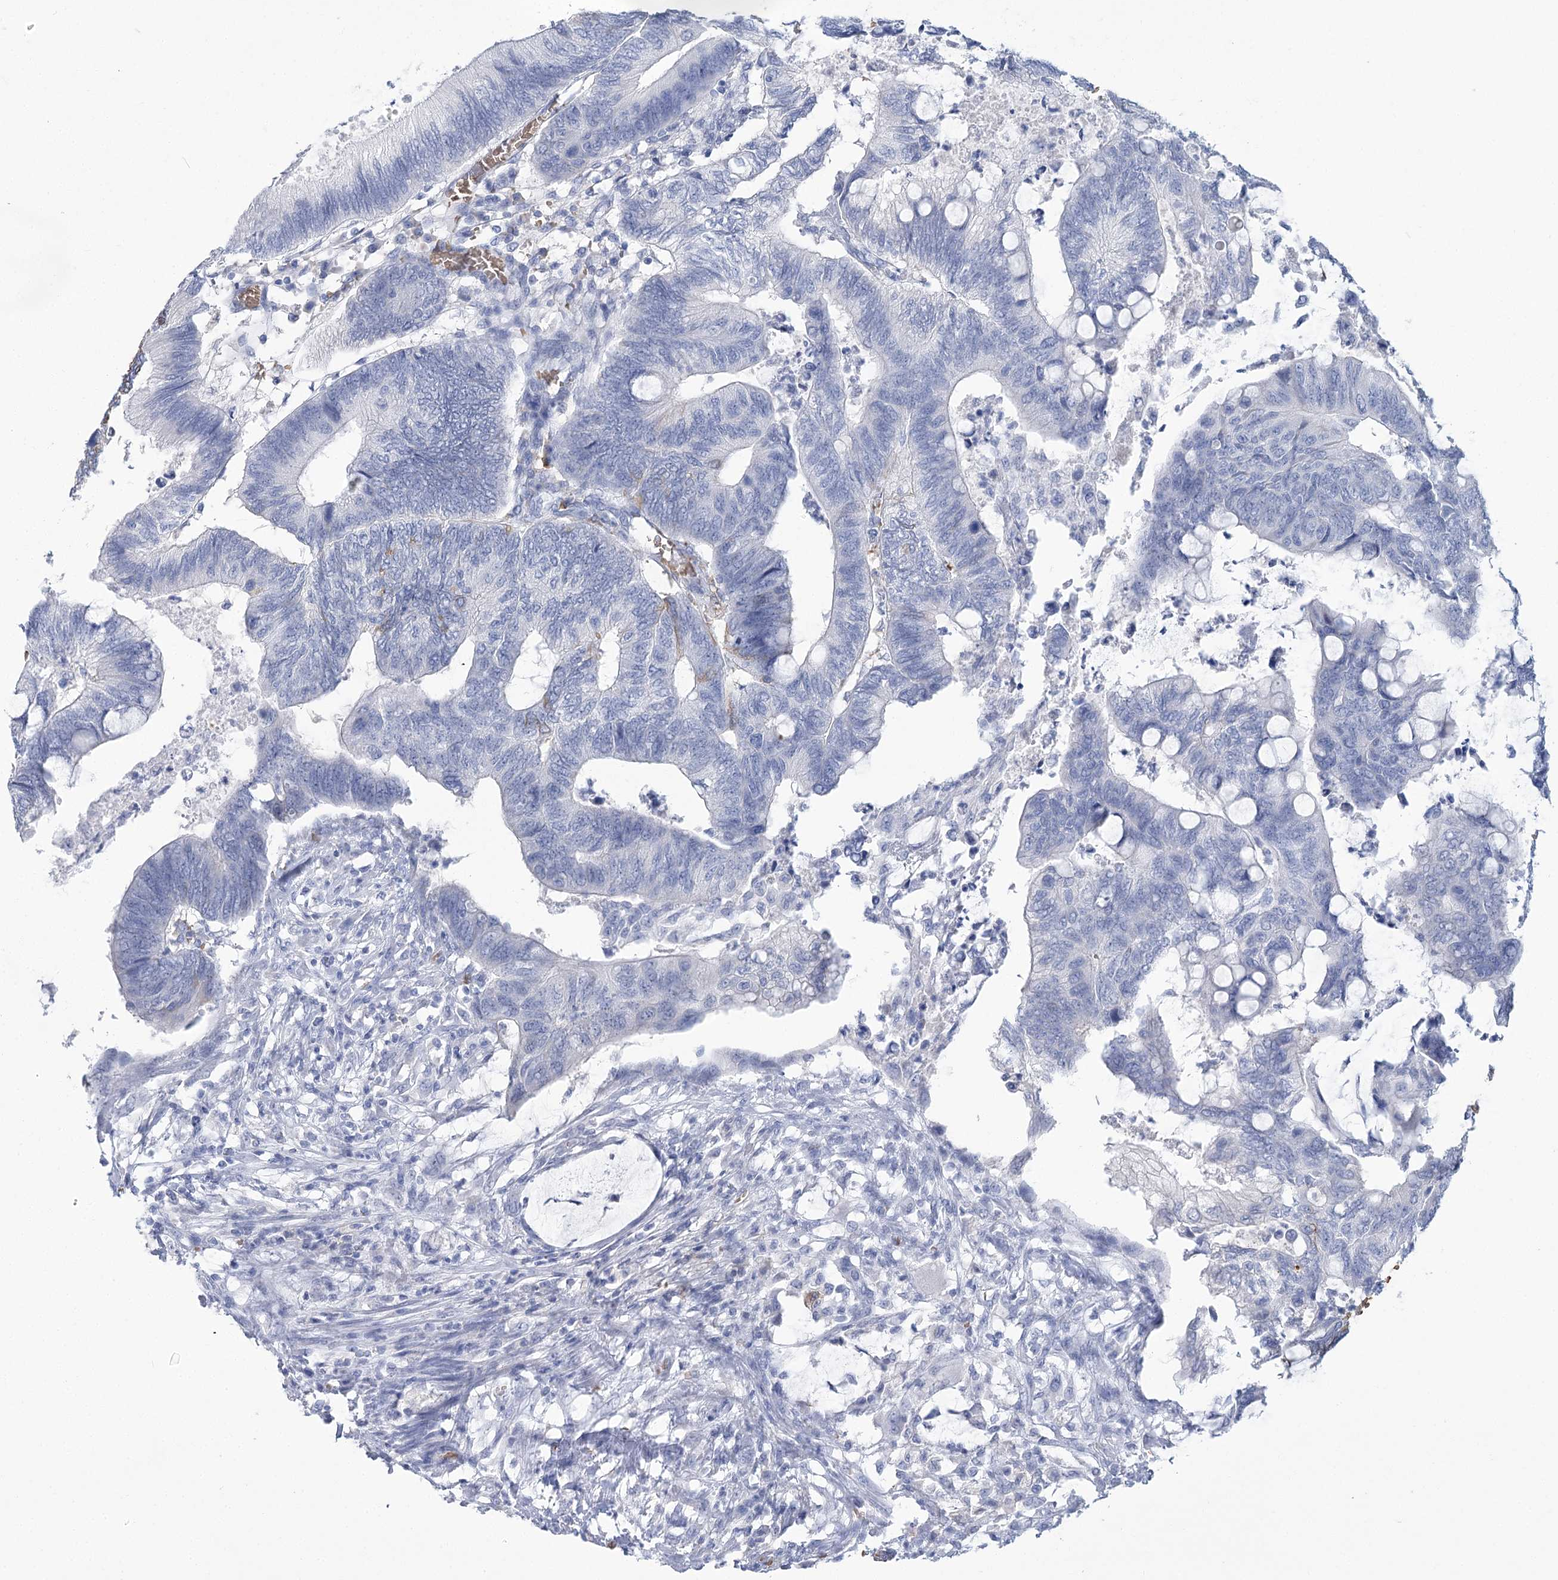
{"staining": {"intensity": "weak", "quantity": "<25%", "location": "cytoplasmic/membranous"}, "tissue": "colorectal cancer", "cell_type": "Tumor cells", "image_type": "cancer", "snomed": [{"axis": "morphology", "description": "Normal tissue, NOS"}, {"axis": "morphology", "description": "Adenocarcinoma, NOS"}, {"axis": "topography", "description": "Rectum"}, {"axis": "topography", "description": "Peripheral nerve tissue"}], "caption": "Micrograph shows no protein positivity in tumor cells of colorectal cancer tissue.", "gene": "HBA1", "patient": {"sex": "male", "age": 92}}